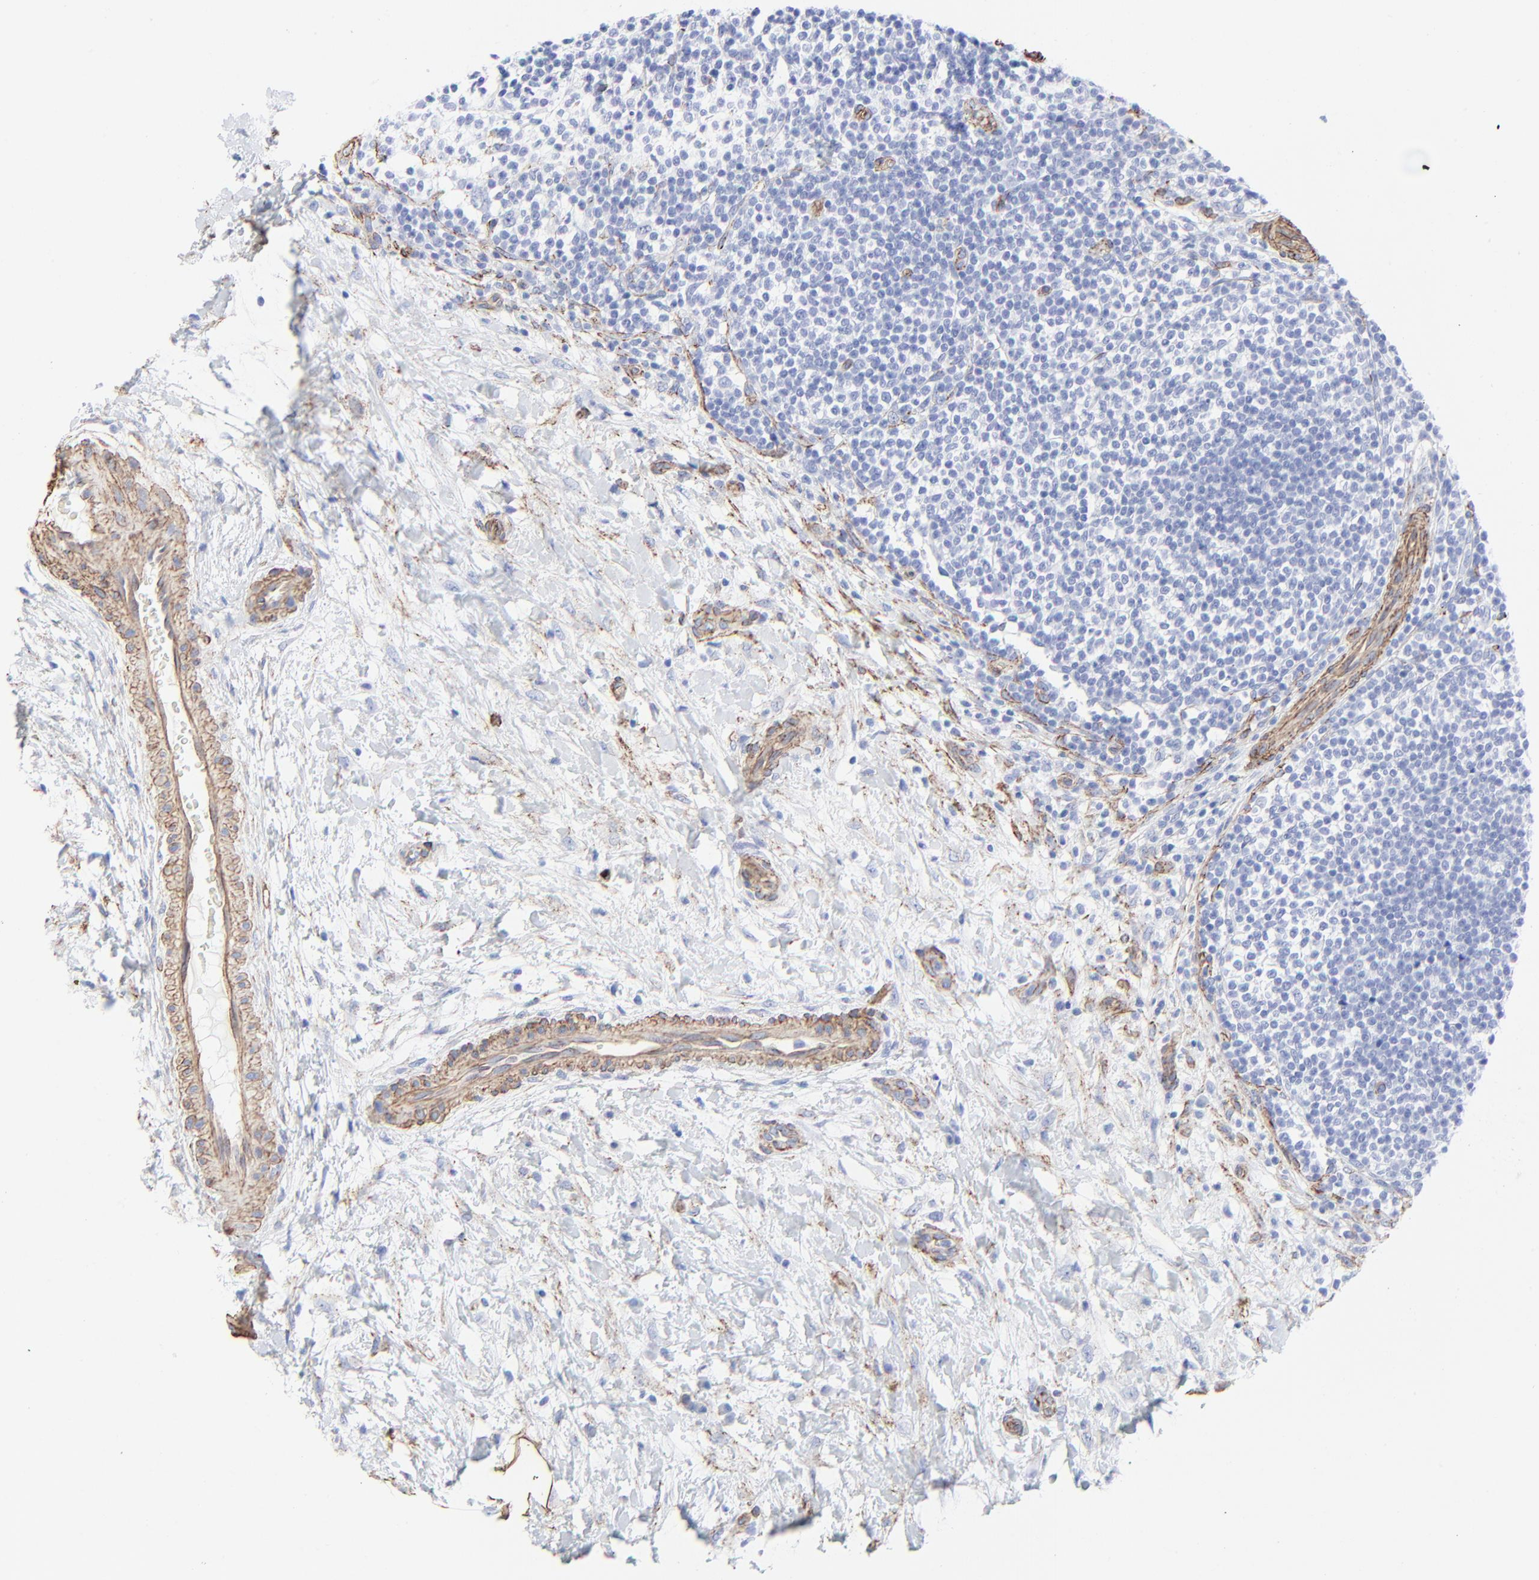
{"staining": {"intensity": "negative", "quantity": "none", "location": "none"}, "tissue": "lymphoma", "cell_type": "Tumor cells", "image_type": "cancer", "snomed": [{"axis": "morphology", "description": "Malignant lymphoma, non-Hodgkin's type, Low grade"}, {"axis": "topography", "description": "Lymph node"}], "caption": "Immunohistochemistry (IHC) of human lymphoma displays no expression in tumor cells.", "gene": "CAV1", "patient": {"sex": "female", "age": 76}}